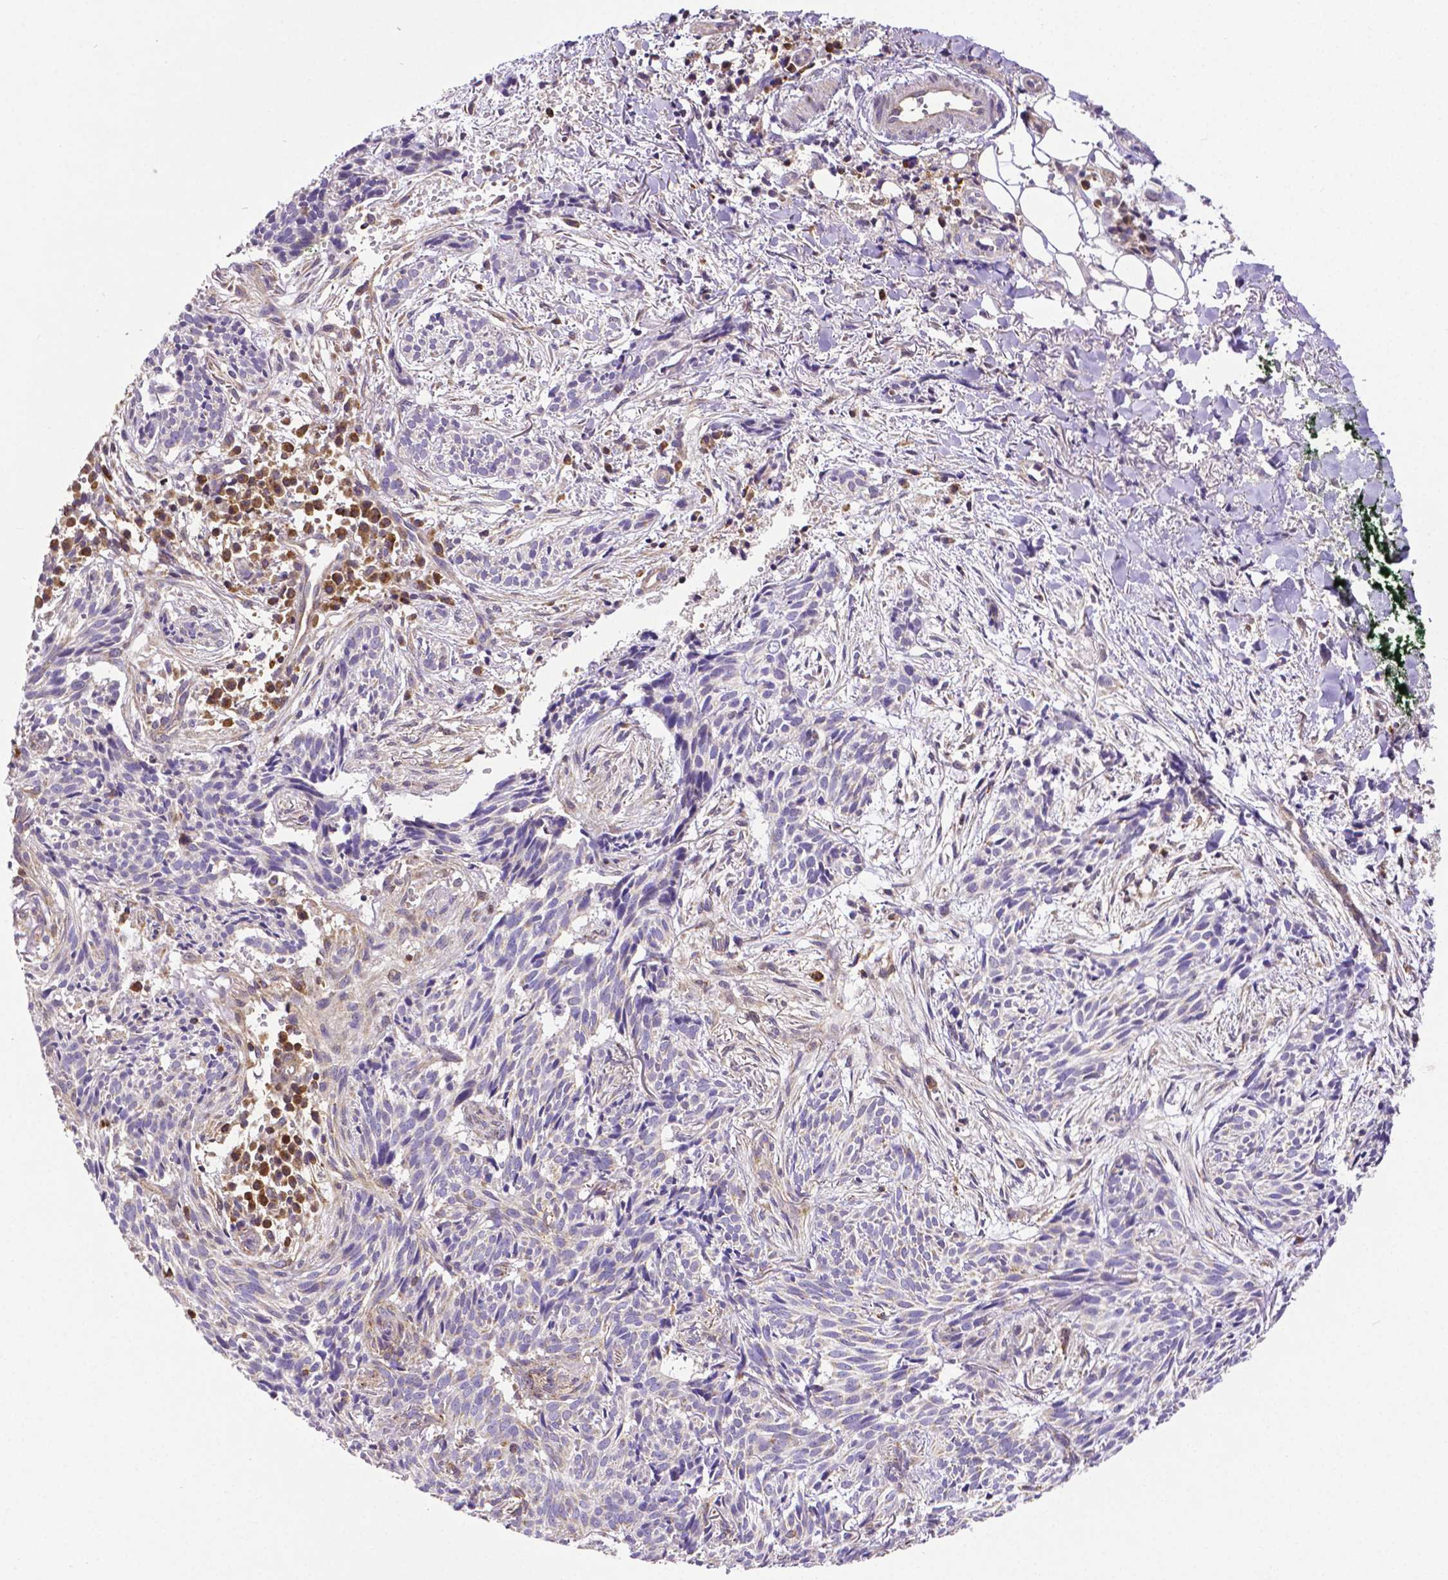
{"staining": {"intensity": "negative", "quantity": "none", "location": "none"}, "tissue": "skin cancer", "cell_type": "Tumor cells", "image_type": "cancer", "snomed": [{"axis": "morphology", "description": "Basal cell carcinoma"}, {"axis": "topography", "description": "Skin"}], "caption": "Immunohistochemistry (IHC) histopathology image of skin cancer stained for a protein (brown), which shows no positivity in tumor cells. (DAB IHC with hematoxylin counter stain).", "gene": "MCL1", "patient": {"sex": "male", "age": 71}}